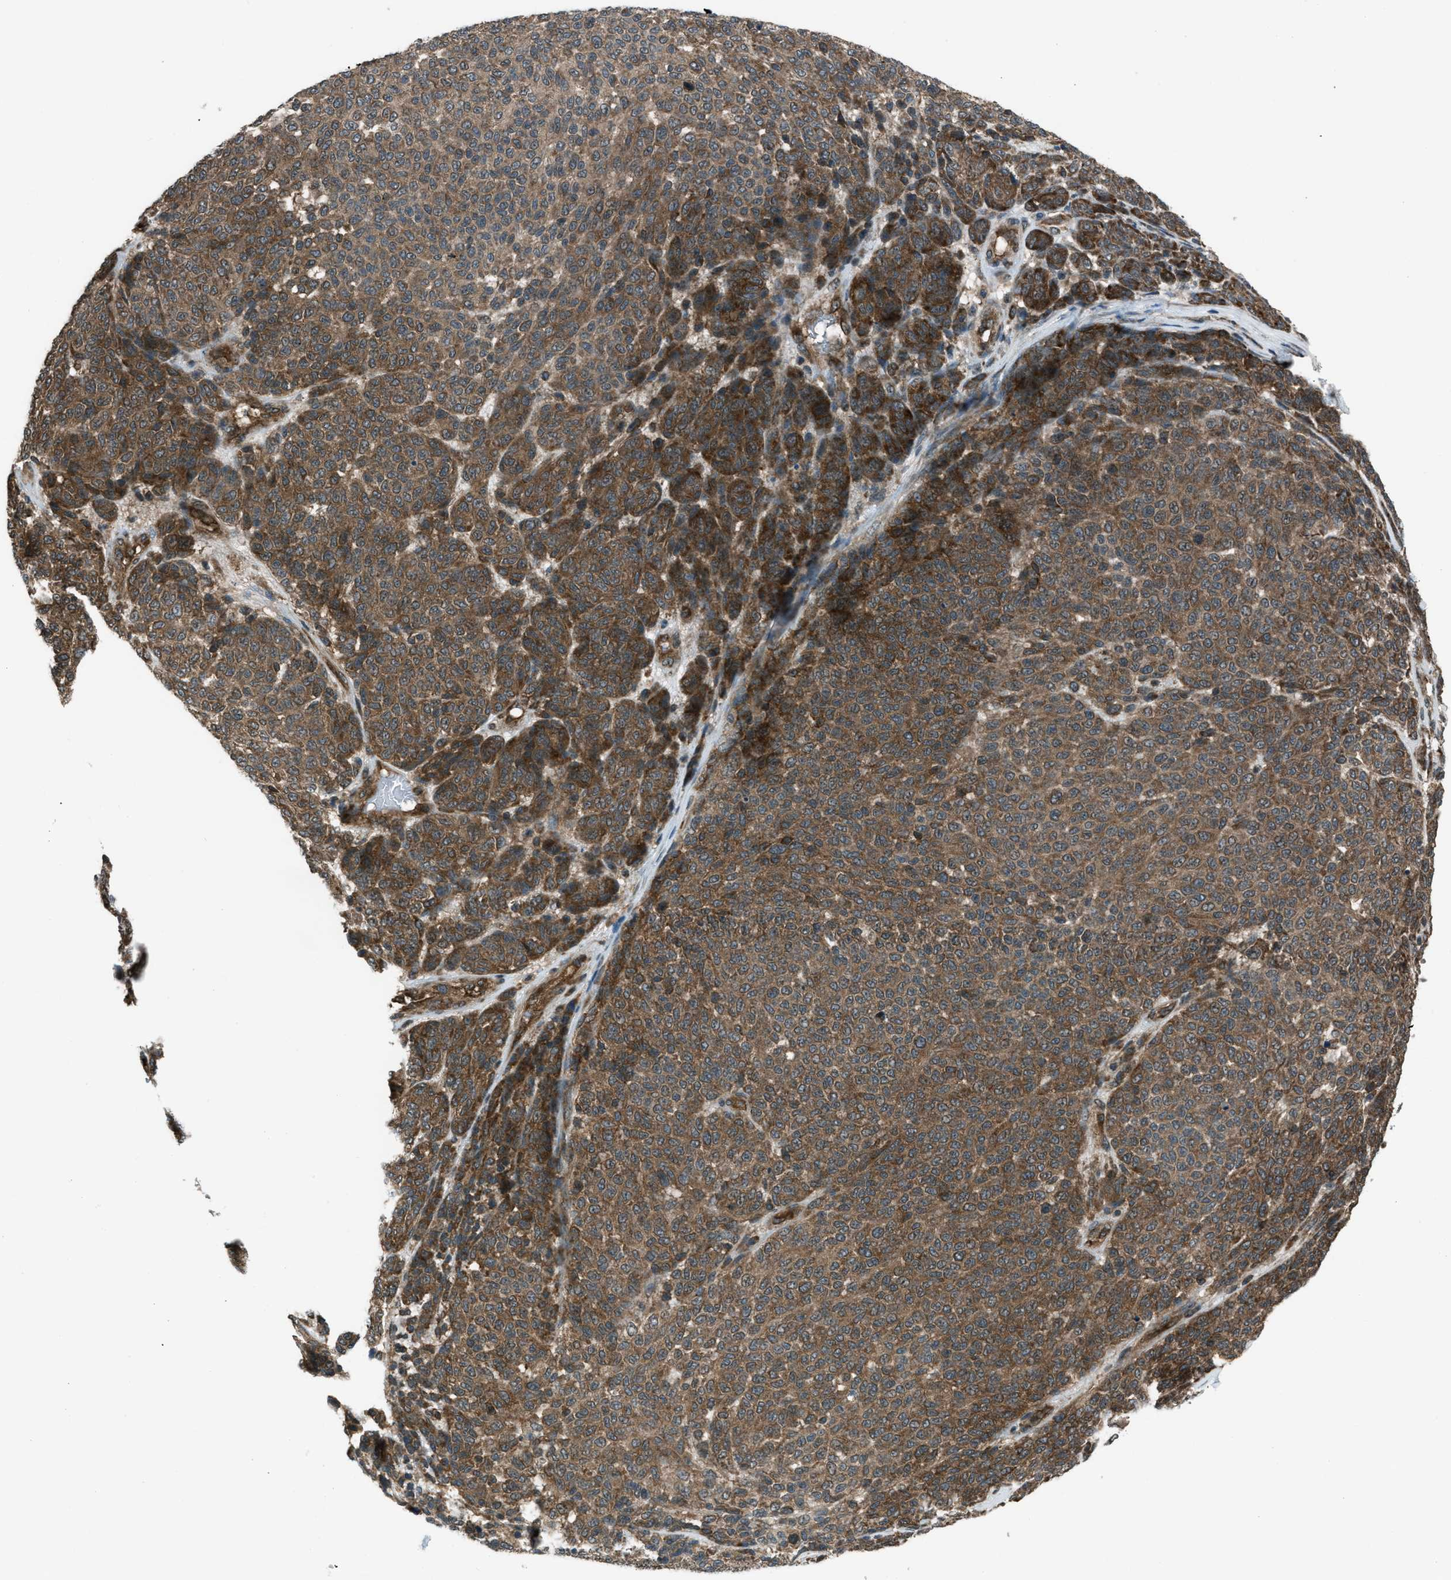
{"staining": {"intensity": "strong", "quantity": "25%-75%", "location": "cytoplasmic/membranous"}, "tissue": "melanoma", "cell_type": "Tumor cells", "image_type": "cancer", "snomed": [{"axis": "morphology", "description": "Malignant melanoma, NOS"}, {"axis": "topography", "description": "Skin"}], "caption": "Protein analysis of malignant melanoma tissue displays strong cytoplasmic/membranous positivity in about 25%-75% of tumor cells.", "gene": "ASAP2", "patient": {"sex": "male", "age": 59}}